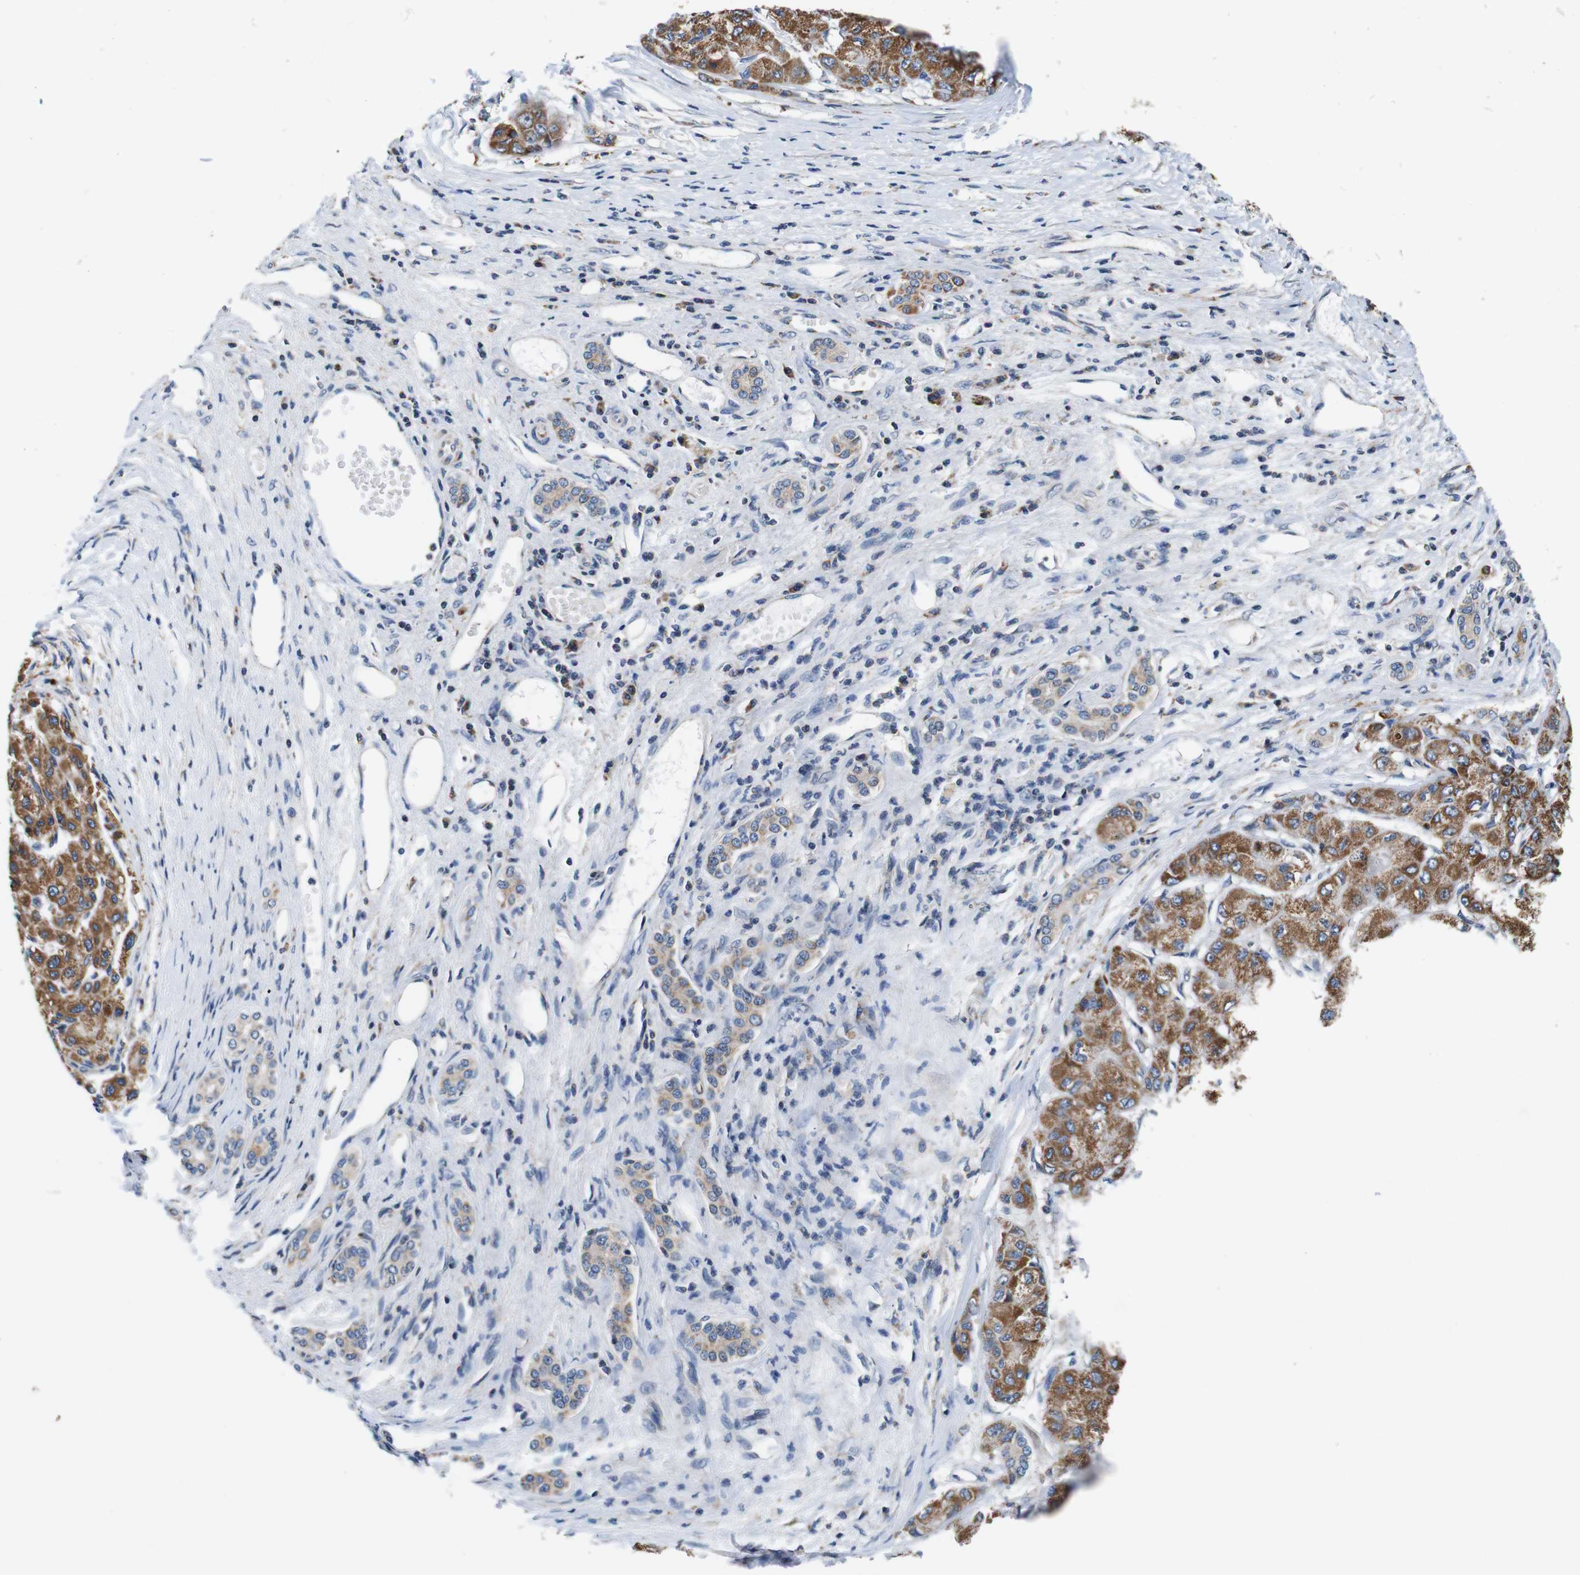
{"staining": {"intensity": "moderate", "quantity": ">75%", "location": "cytoplasmic/membranous"}, "tissue": "liver cancer", "cell_type": "Tumor cells", "image_type": "cancer", "snomed": [{"axis": "morphology", "description": "Carcinoma, Hepatocellular, NOS"}, {"axis": "topography", "description": "Liver"}], "caption": "This micrograph exhibits immunohistochemistry (IHC) staining of liver hepatocellular carcinoma, with medium moderate cytoplasmic/membranous staining in about >75% of tumor cells.", "gene": "LRP4", "patient": {"sex": "male", "age": 80}}